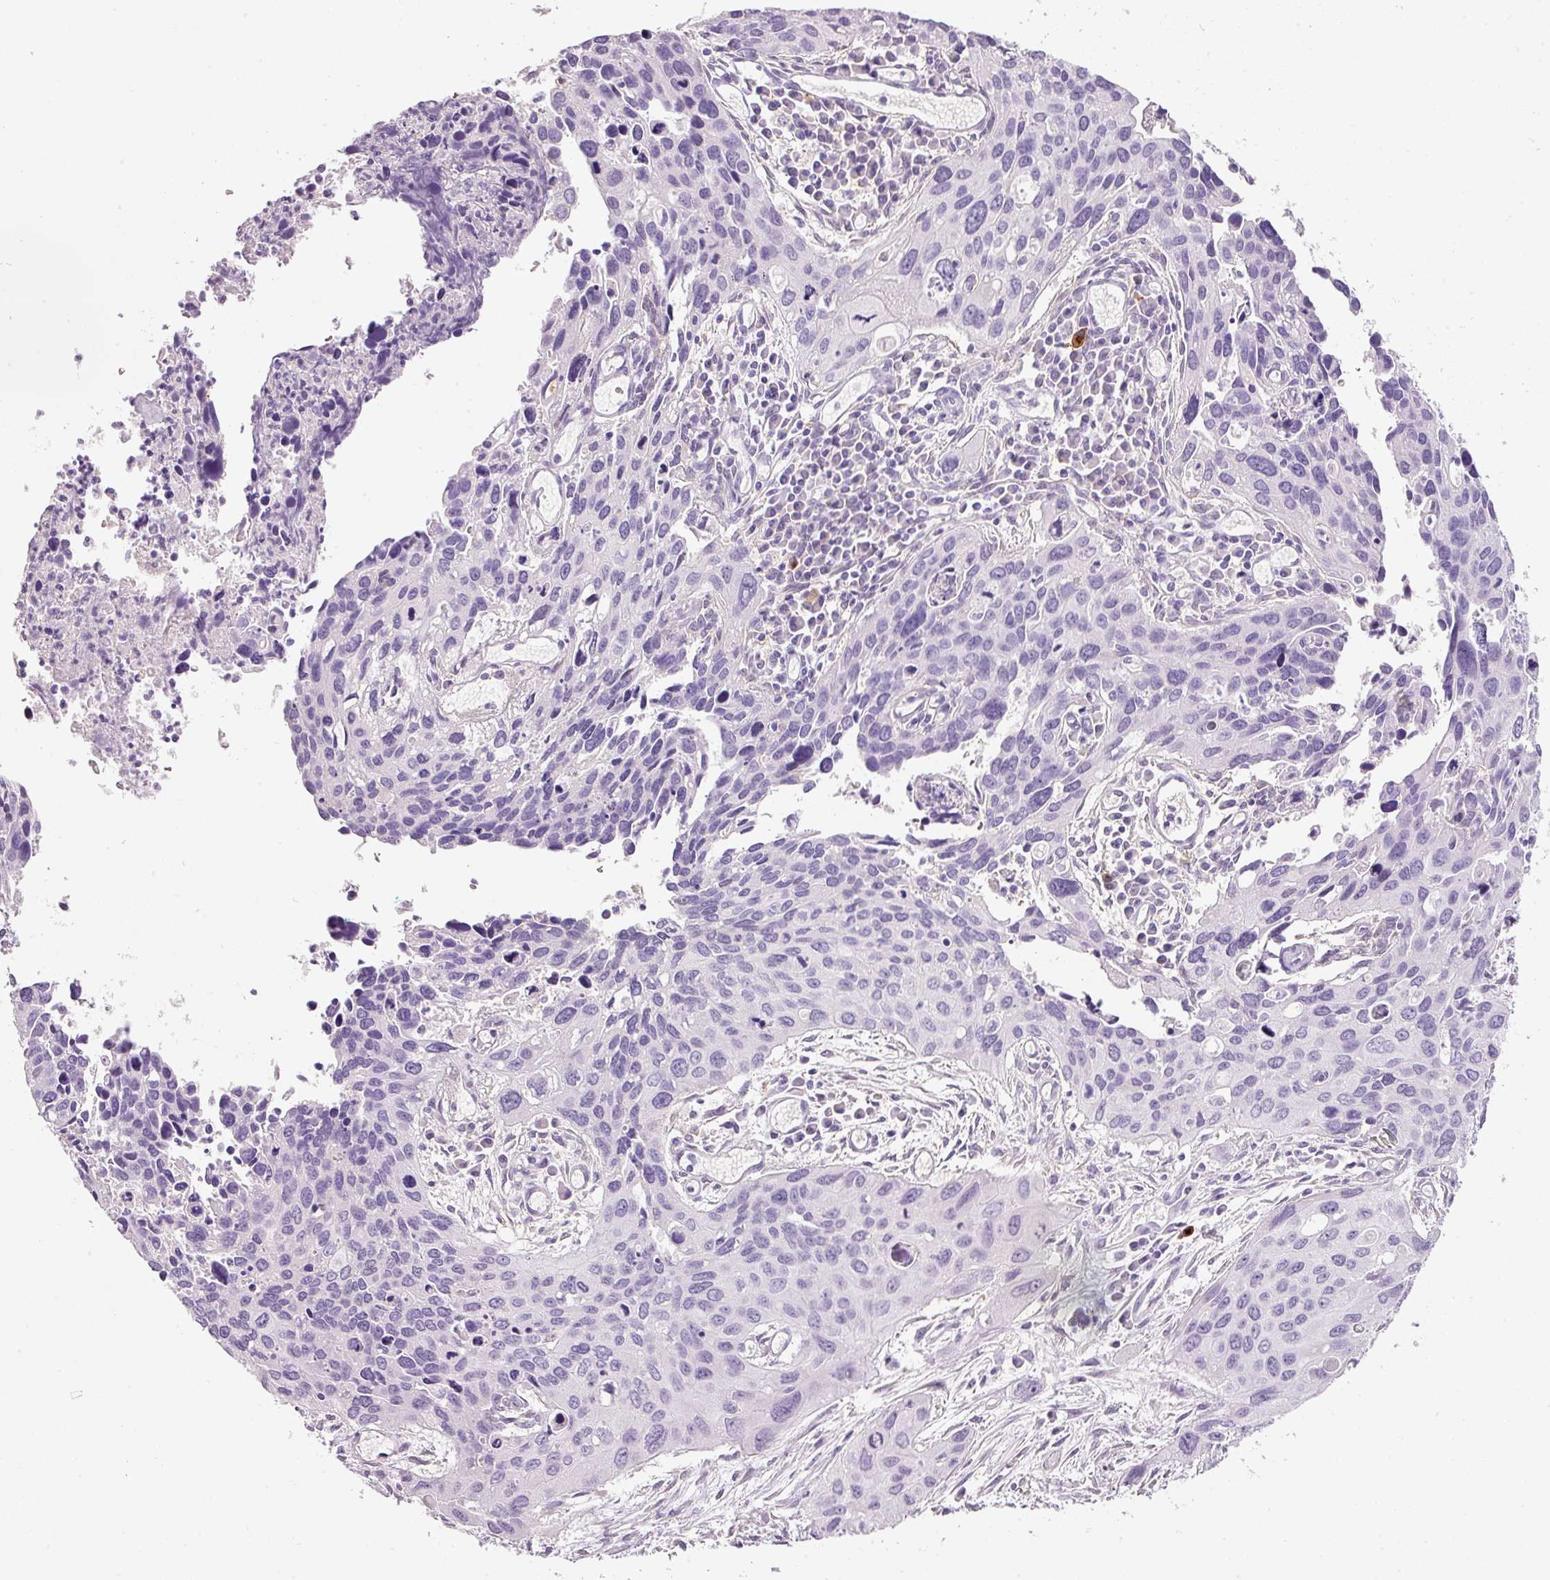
{"staining": {"intensity": "negative", "quantity": "none", "location": "none"}, "tissue": "cervical cancer", "cell_type": "Tumor cells", "image_type": "cancer", "snomed": [{"axis": "morphology", "description": "Squamous cell carcinoma, NOS"}, {"axis": "topography", "description": "Cervix"}], "caption": "Protein analysis of cervical cancer (squamous cell carcinoma) displays no significant staining in tumor cells.", "gene": "DNM1", "patient": {"sex": "female", "age": 55}}